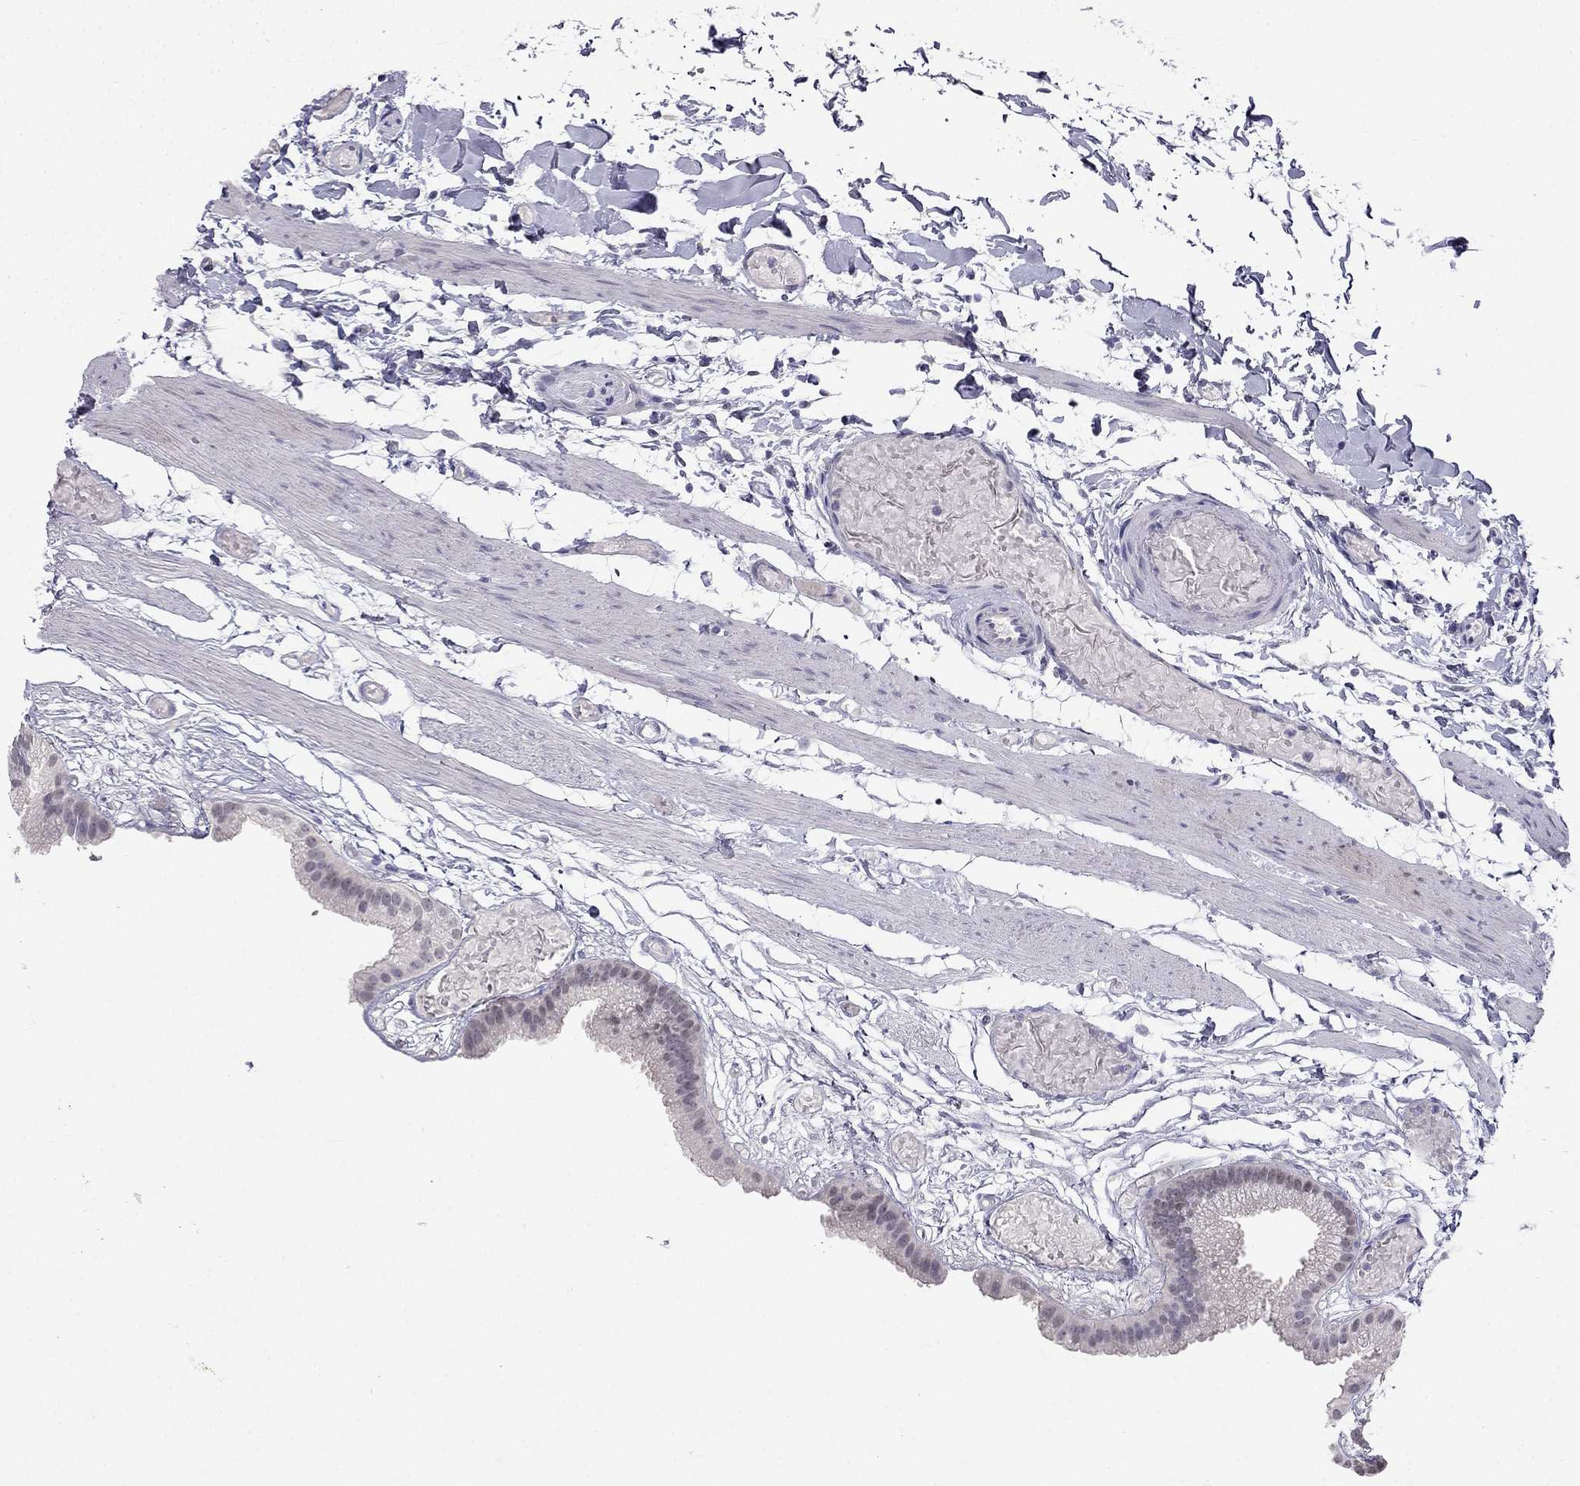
{"staining": {"intensity": "negative", "quantity": "none", "location": "none"}, "tissue": "gallbladder", "cell_type": "Glandular cells", "image_type": "normal", "snomed": [{"axis": "morphology", "description": "Normal tissue, NOS"}, {"axis": "topography", "description": "Gallbladder"}], "caption": "A high-resolution image shows IHC staining of normal gallbladder, which displays no significant staining in glandular cells.", "gene": "C16orf89", "patient": {"sex": "female", "age": 45}}